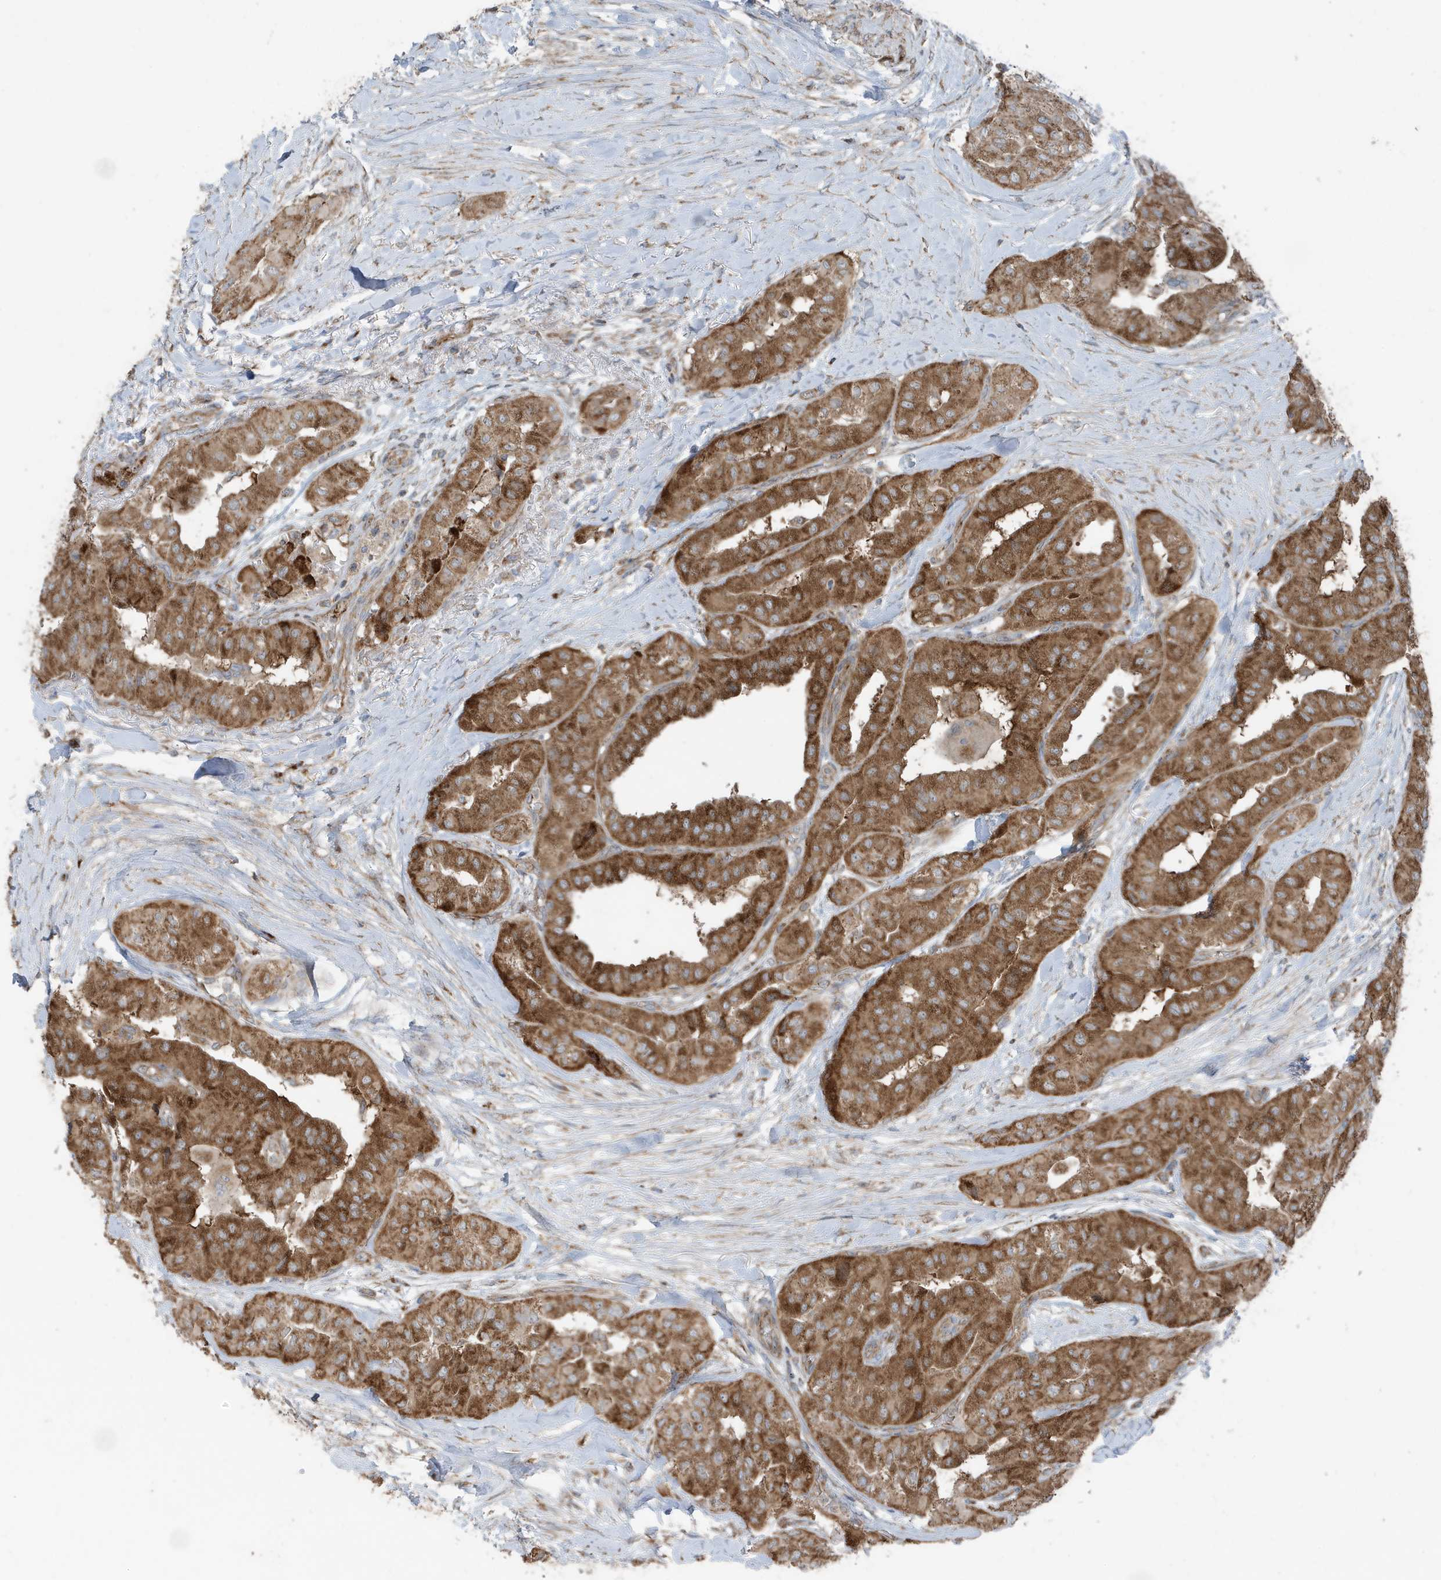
{"staining": {"intensity": "strong", "quantity": ">75%", "location": "cytoplasmic/membranous"}, "tissue": "thyroid cancer", "cell_type": "Tumor cells", "image_type": "cancer", "snomed": [{"axis": "morphology", "description": "Papillary adenocarcinoma, NOS"}, {"axis": "topography", "description": "Thyroid gland"}], "caption": "Immunohistochemical staining of human thyroid cancer (papillary adenocarcinoma) displays strong cytoplasmic/membranous protein positivity in approximately >75% of tumor cells. (brown staining indicates protein expression, while blue staining denotes nuclei).", "gene": "GOLGA4", "patient": {"sex": "female", "age": 59}}